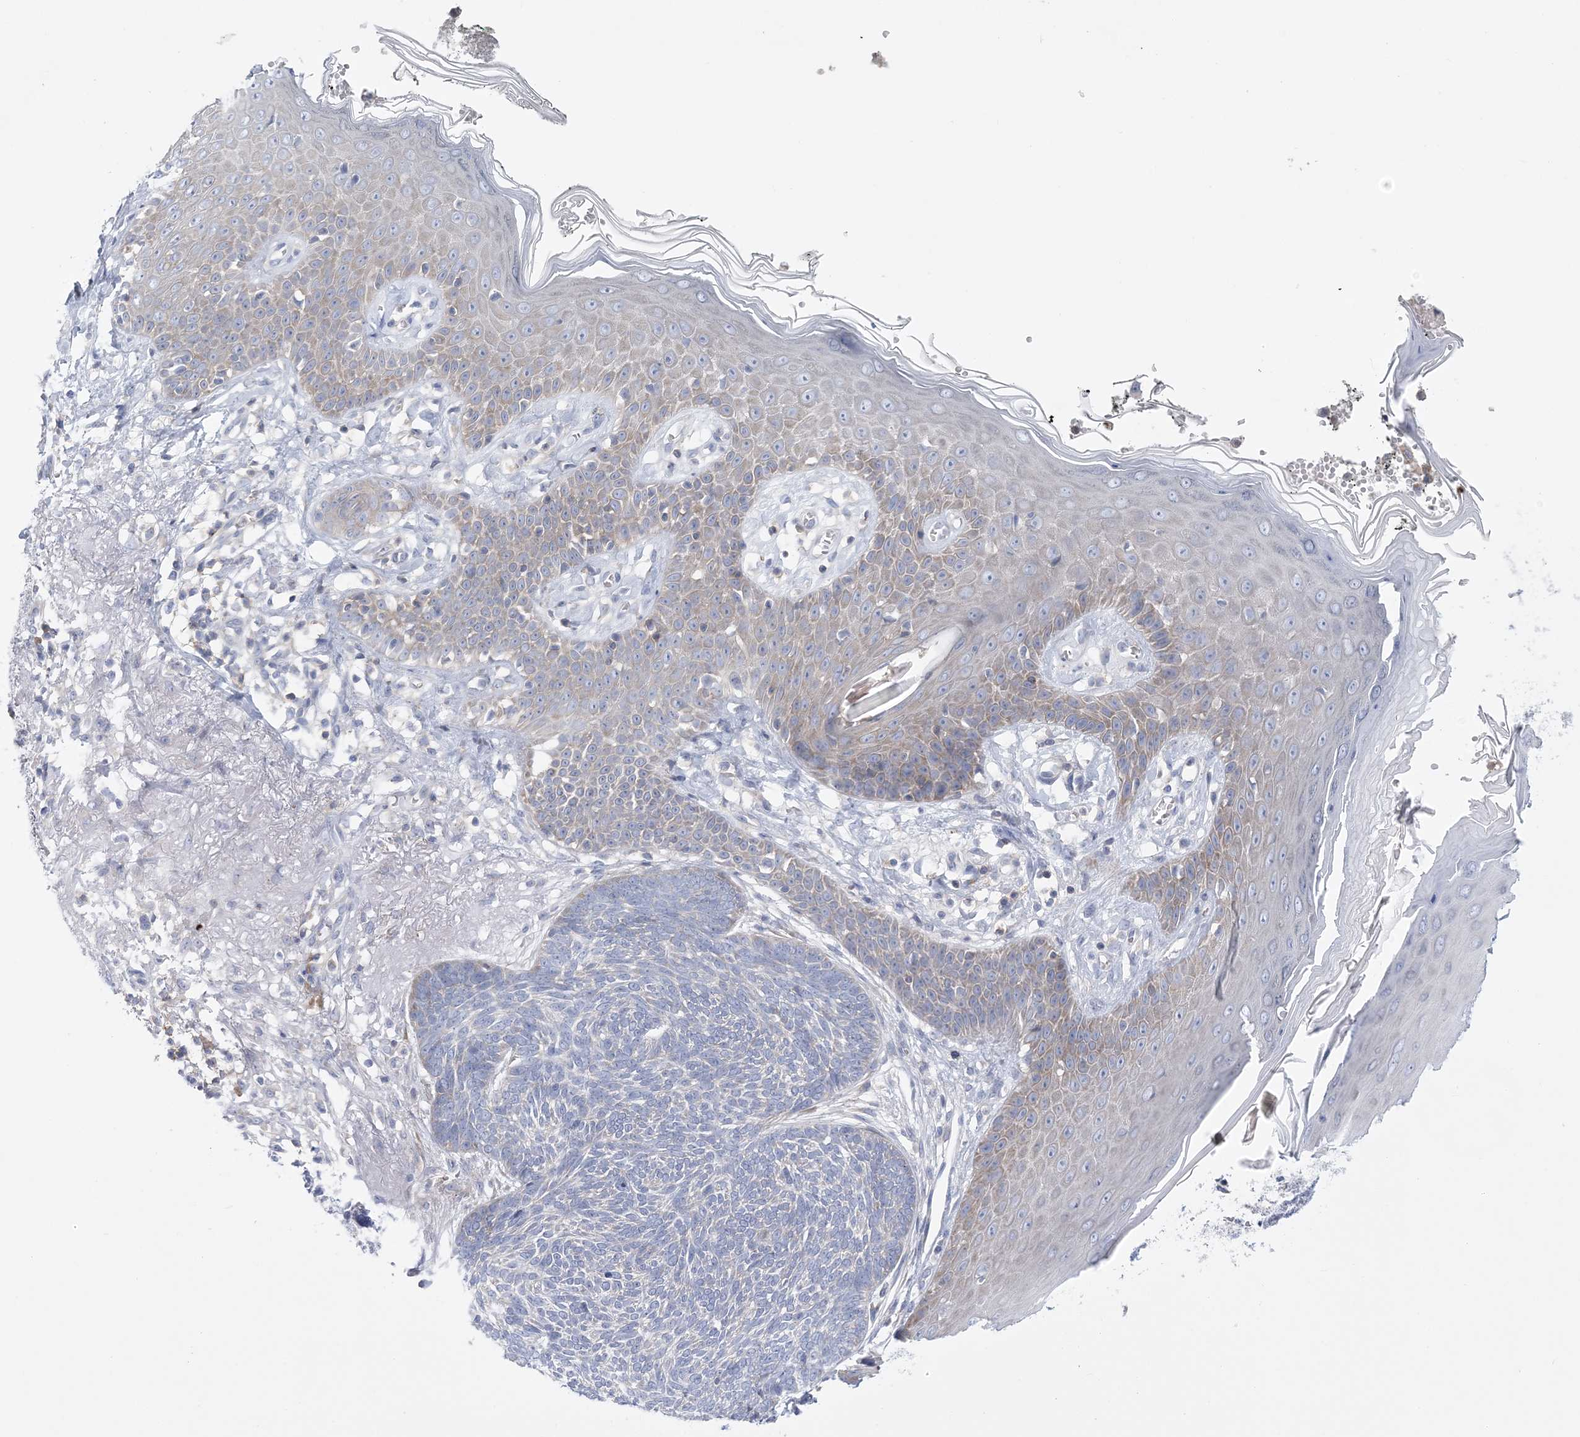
{"staining": {"intensity": "negative", "quantity": "none", "location": "none"}, "tissue": "skin cancer", "cell_type": "Tumor cells", "image_type": "cancer", "snomed": [{"axis": "morphology", "description": "Normal tissue, NOS"}, {"axis": "morphology", "description": "Basal cell carcinoma"}, {"axis": "topography", "description": "Skin"}], "caption": "IHC histopathology image of human skin cancer (basal cell carcinoma) stained for a protein (brown), which displays no staining in tumor cells.", "gene": "ARSJ", "patient": {"sex": "male", "age": 64}}